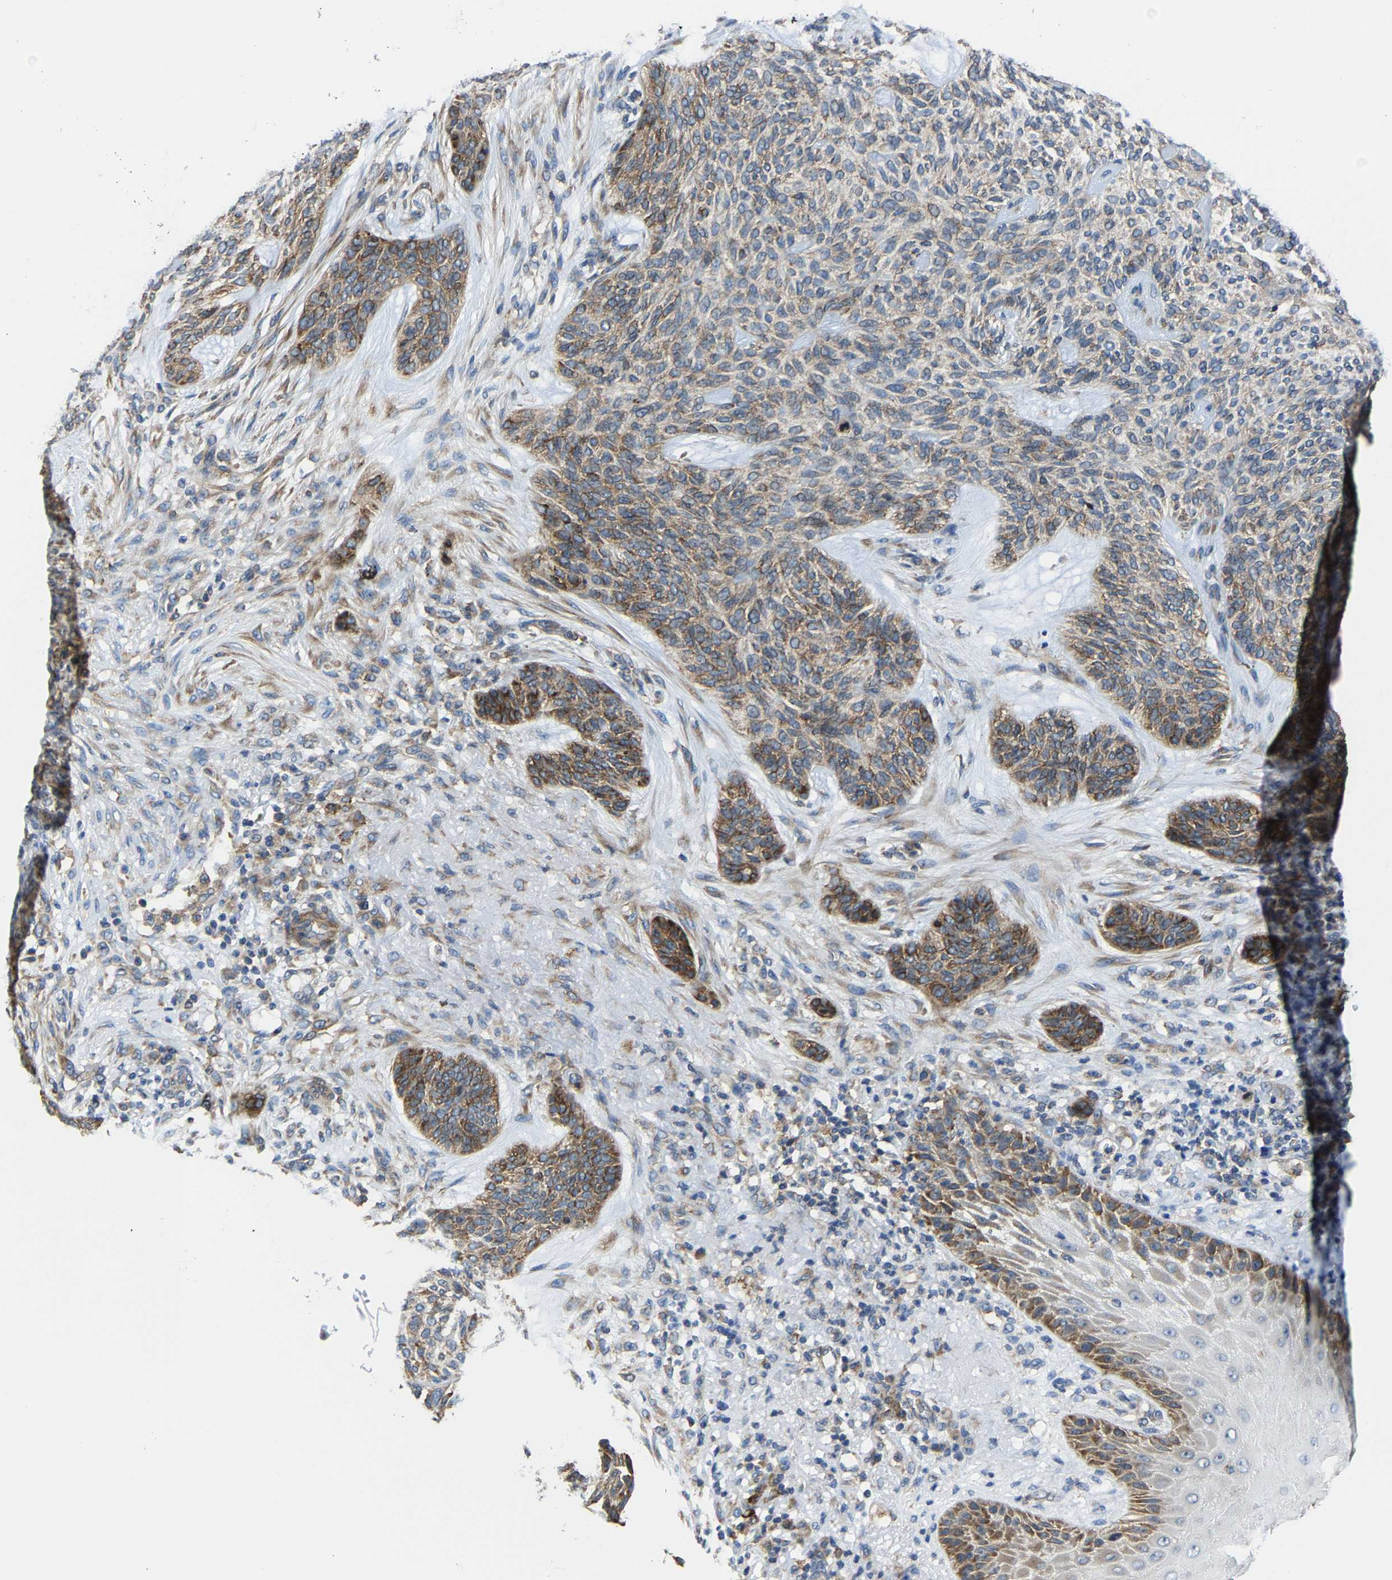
{"staining": {"intensity": "moderate", "quantity": ">75%", "location": "cytoplasmic/membranous"}, "tissue": "skin cancer", "cell_type": "Tumor cells", "image_type": "cancer", "snomed": [{"axis": "morphology", "description": "Basal cell carcinoma"}, {"axis": "topography", "description": "Skin"}], "caption": "Immunohistochemical staining of human skin cancer (basal cell carcinoma) demonstrates medium levels of moderate cytoplasmic/membranous protein staining in about >75% of tumor cells.", "gene": "G3BP2", "patient": {"sex": "male", "age": 55}}